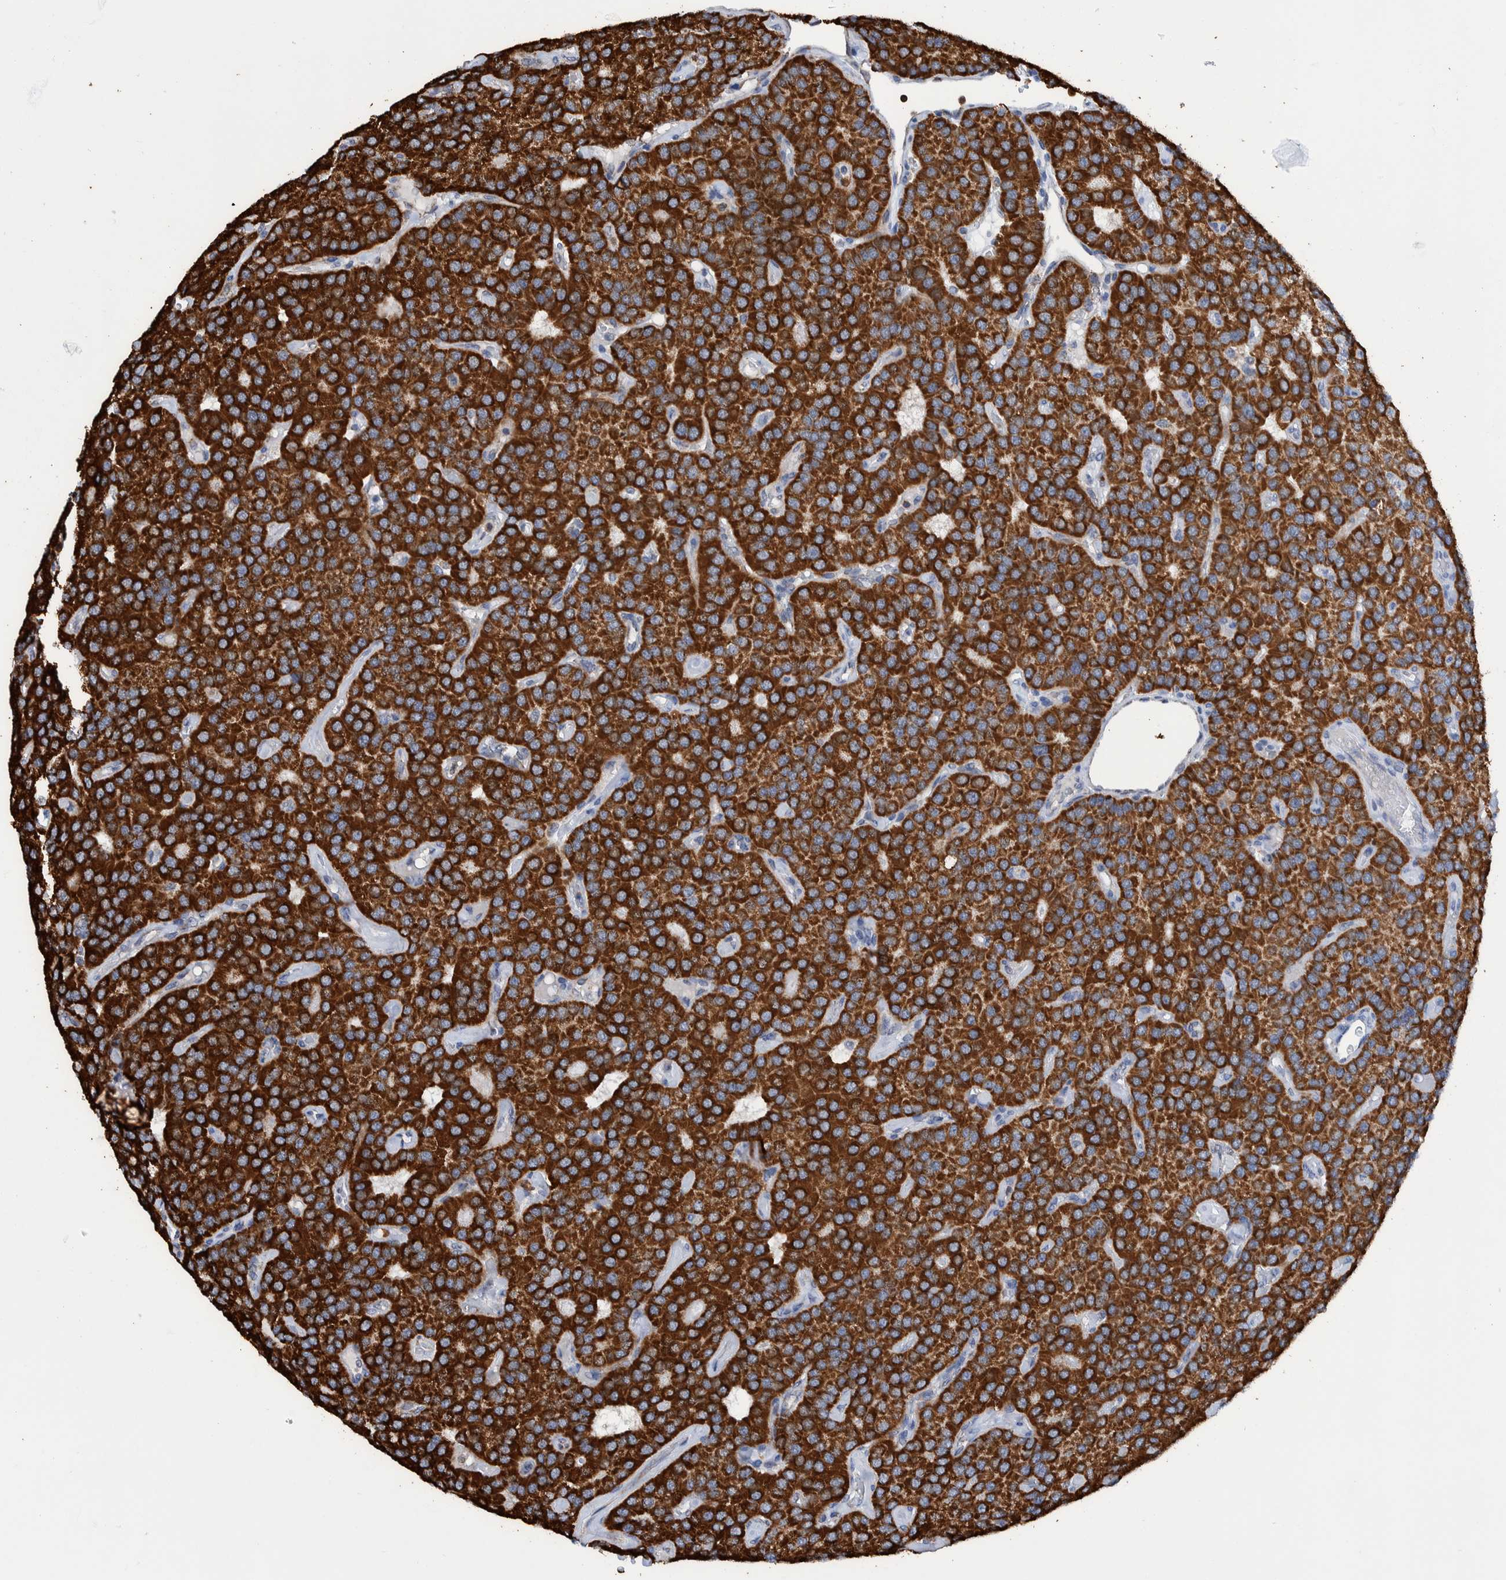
{"staining": {"intensity": "strong", "quantity": ">75%", "location": "cytoplasmic/membranous"}, "tissue": "parathyroid gland", "cell_type": "Glandular cells", "image_type": "normal", "snomed": [{"axis": "morphology", "description": "Normal tissue, NOS"}, {"axis": "morphology", "description": "Adenoma, NOS"}, {"axis": "topography", "description": "Parathyroid gland"}], "caption": "High-magnification brightfield microscopy of unremarkable parathyroid gland stained with DAB (3,3'-diaminobenzidine) (brown) and counterstained with hematoxylin (blue). glandular cells exhibit strong cytoplasmic/membranous expression is identified in approximately>75% of cells.", "gene": "DECR1", "patient": {"sex": "female", "age": 86}}